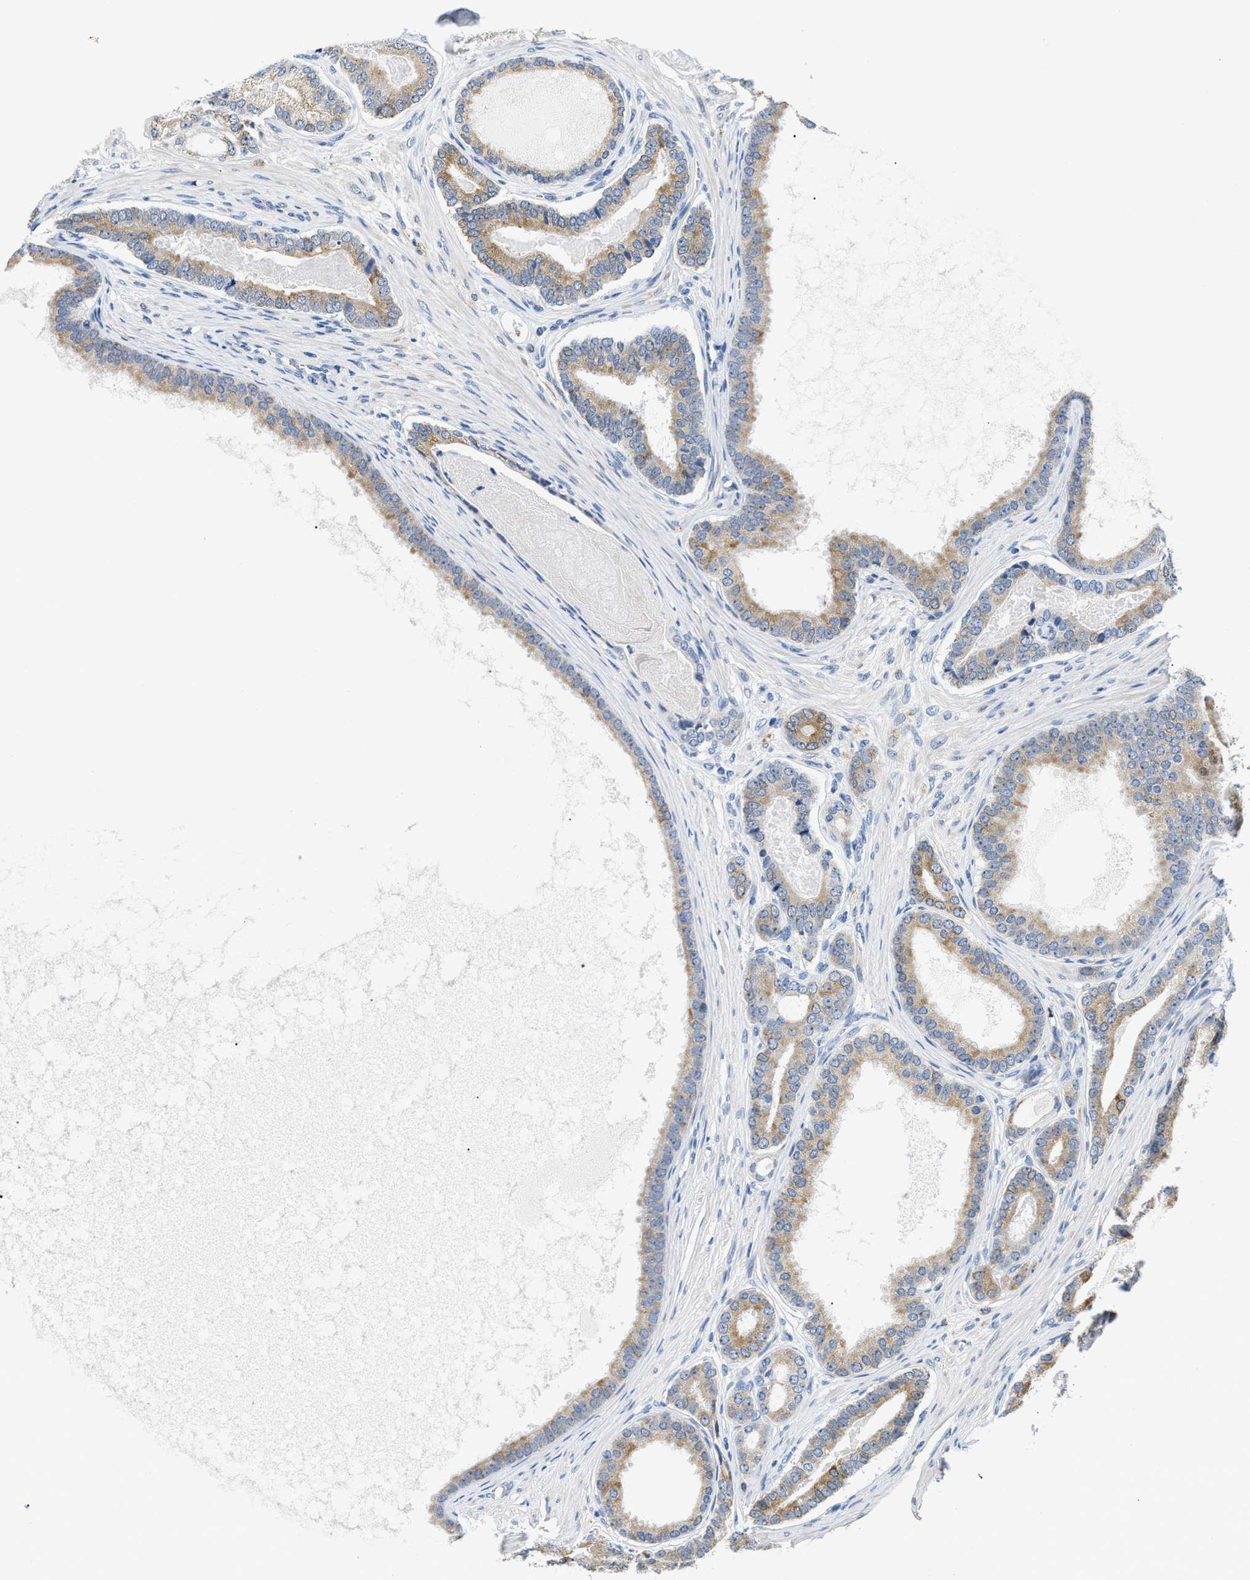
{"staining": {"intensity": "moderate", "quantity": ">75%", "location": "cytoplasmic/membranous"}, "tissue": "prostate cancer", "cell_type": "Tumor cells", "image_type": "cancer", "snomed": [{"axis": "morphology", "description": "Adenocarcinoma, High grade"}, {"axis": "topography", "description": "Prostate"}], "caption": "Human high-grade adenocarcinoma (prostate) stained for a protein (brown) reveals moderate cytoplasmic/membranous positive expression in about >75% of tumor cells.", "gene": "CLGN", "patient": {"sex": "male", "age": 60}}